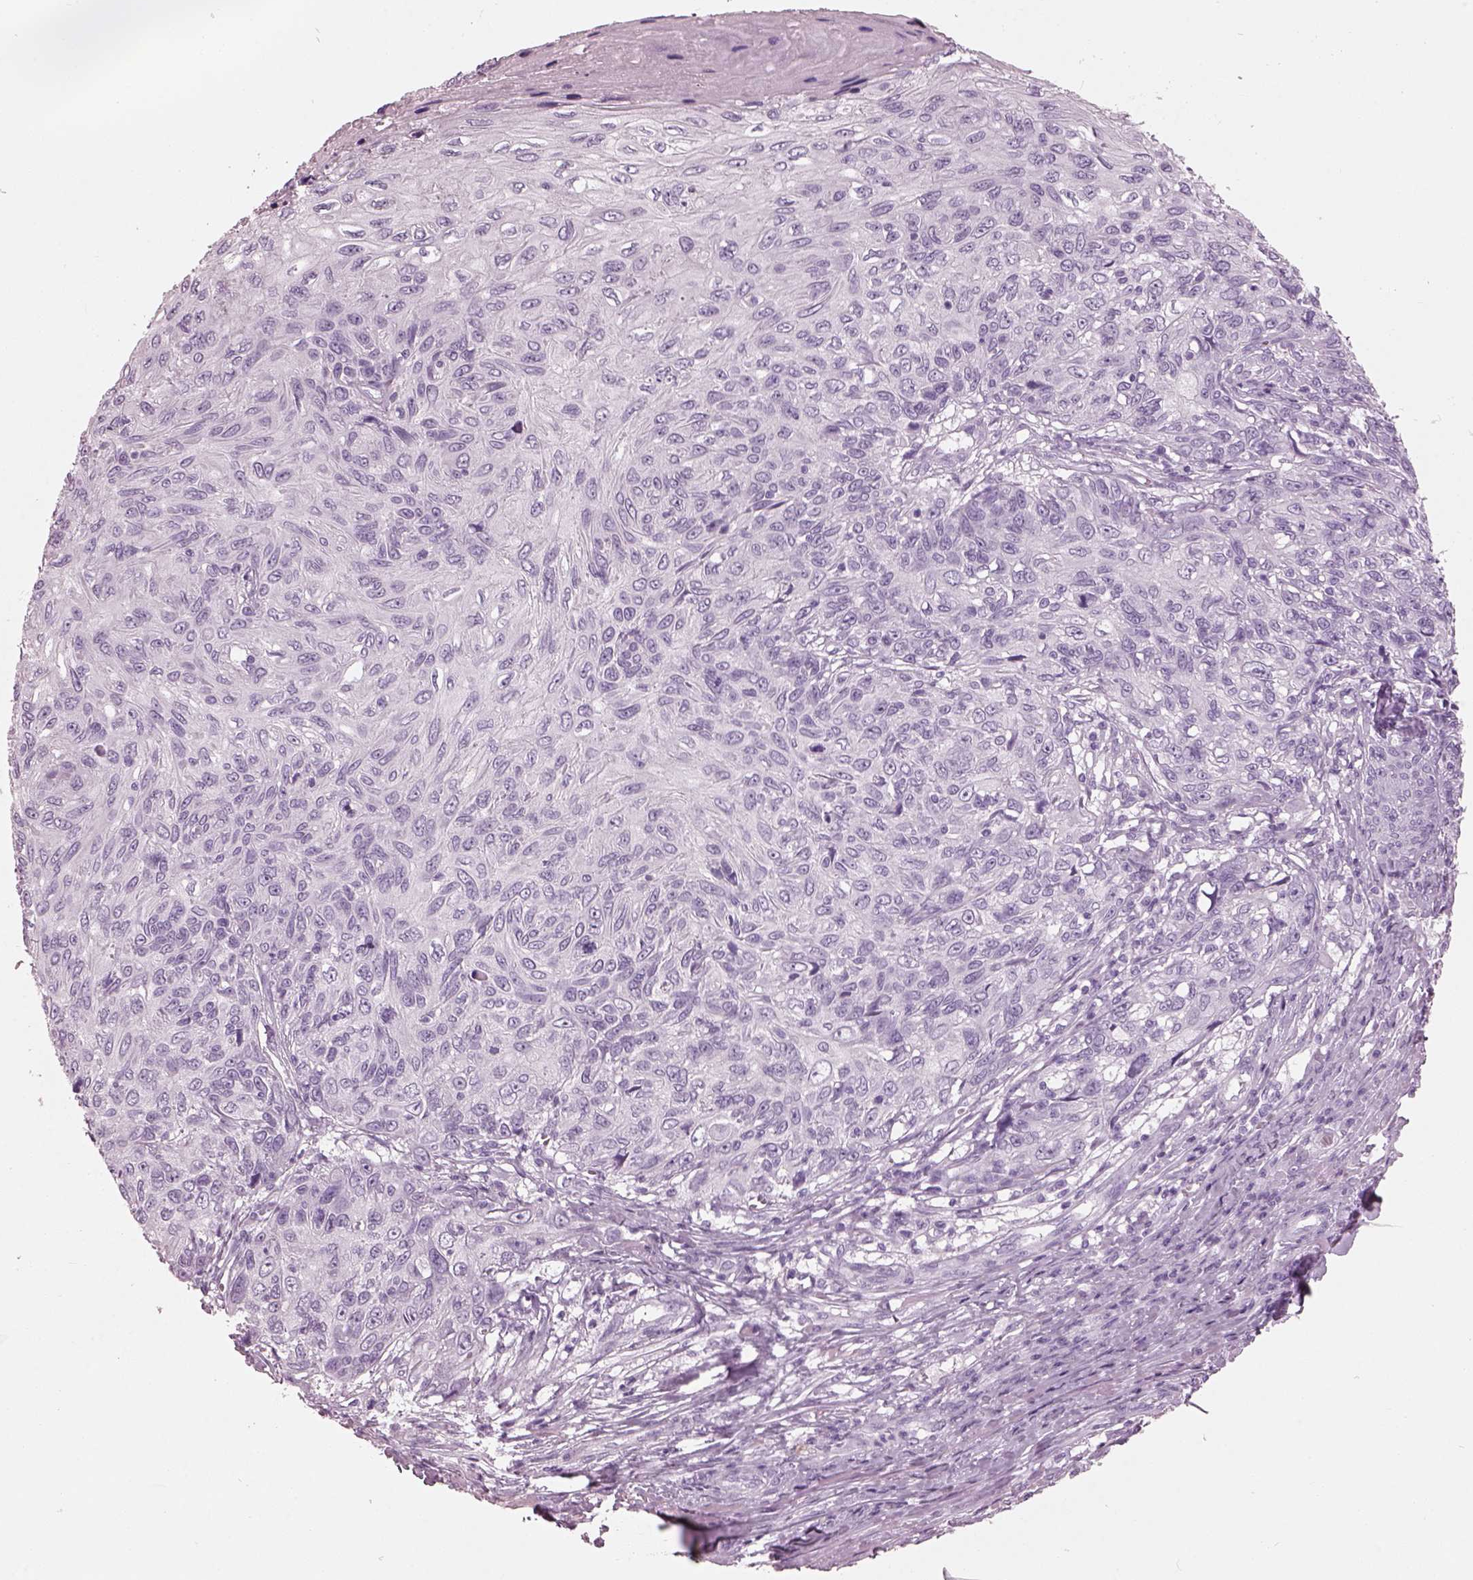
{"staining": {"intensity": "negative", "quantity": "none", "location": "none"}, "tissue": "skin cancer", "cell_type": "Tumor cells", "image_type": "cancer", "snomed": [{"axis": "morphology", "description": "Squamous cell carcinoma, NOS"}, {"axis": "topography", "description": "Skin"}], "caption": "This histopathology image is of skin cancer (squamous cell carcinoma) stained with IHC to label a protein in brown with the nuclei are counter-stained blue. There is no staining in tumor cells.", "gene": "HYDIN", "patient": {"sex": "male", "age": 92}}